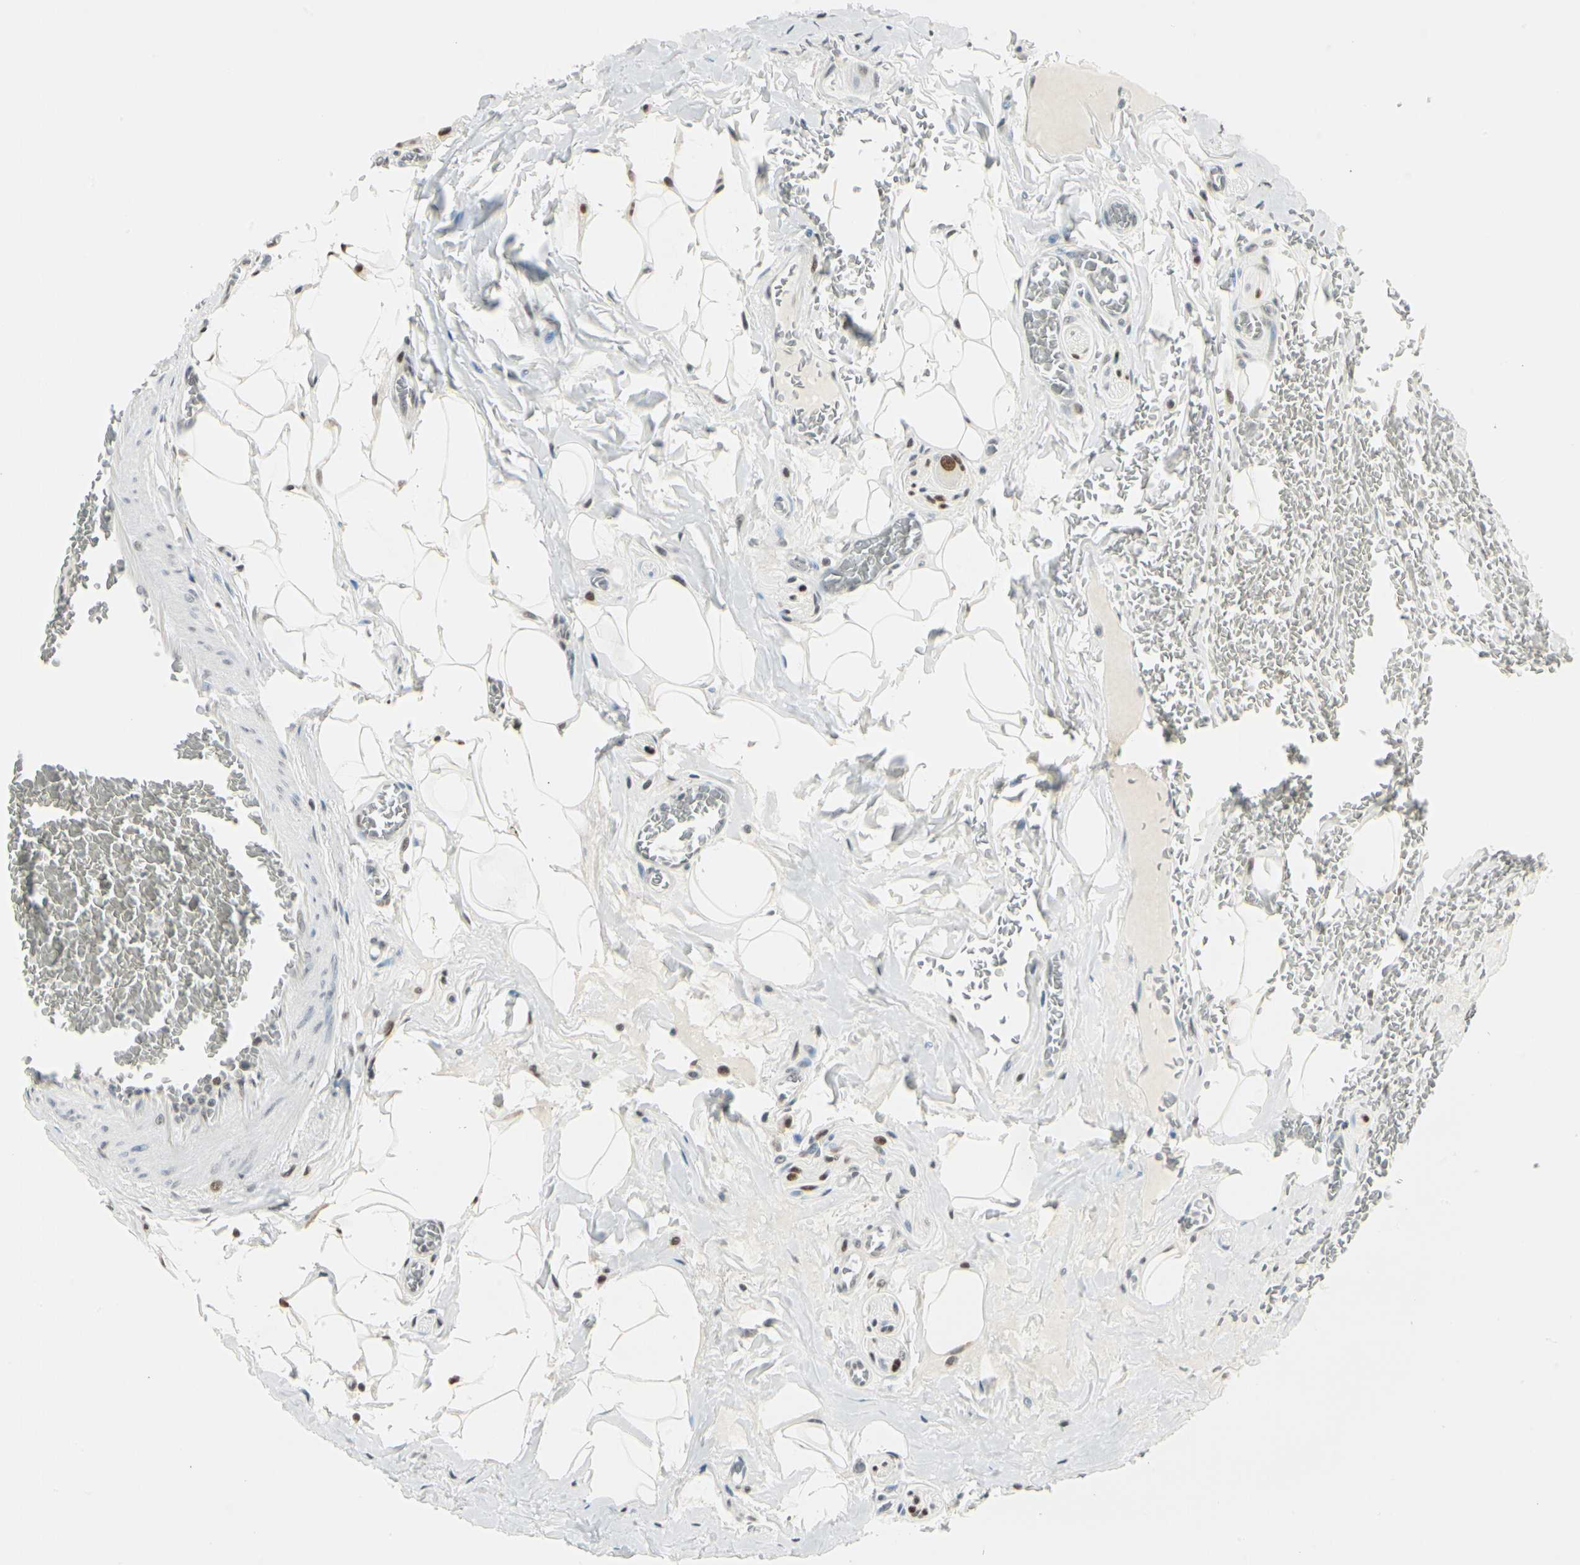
{"staining": {"intensity": "weak", "quantity": "25%-75%", "location": "cytoplasmic/membranous,nuclear"}, "tissue": "stomach", "cell_type": "Glandular cells", "image_type": "normal", "snomed": [{"axis": "morphology", "description": "Normal tissue, NOS"}, {"axis": "topography", "description": "Stomach, lower"}], "caption": "Immunohistochemical staining of normal stomach shows 25%-75% levels of weak cytoplasmic/membranous,nuclear protein expression in about 25%-75% of glandular cells. Nuclei are stained in blue.", "gene": "FANCG", "patient": {"sex": "male", "age": 58}}